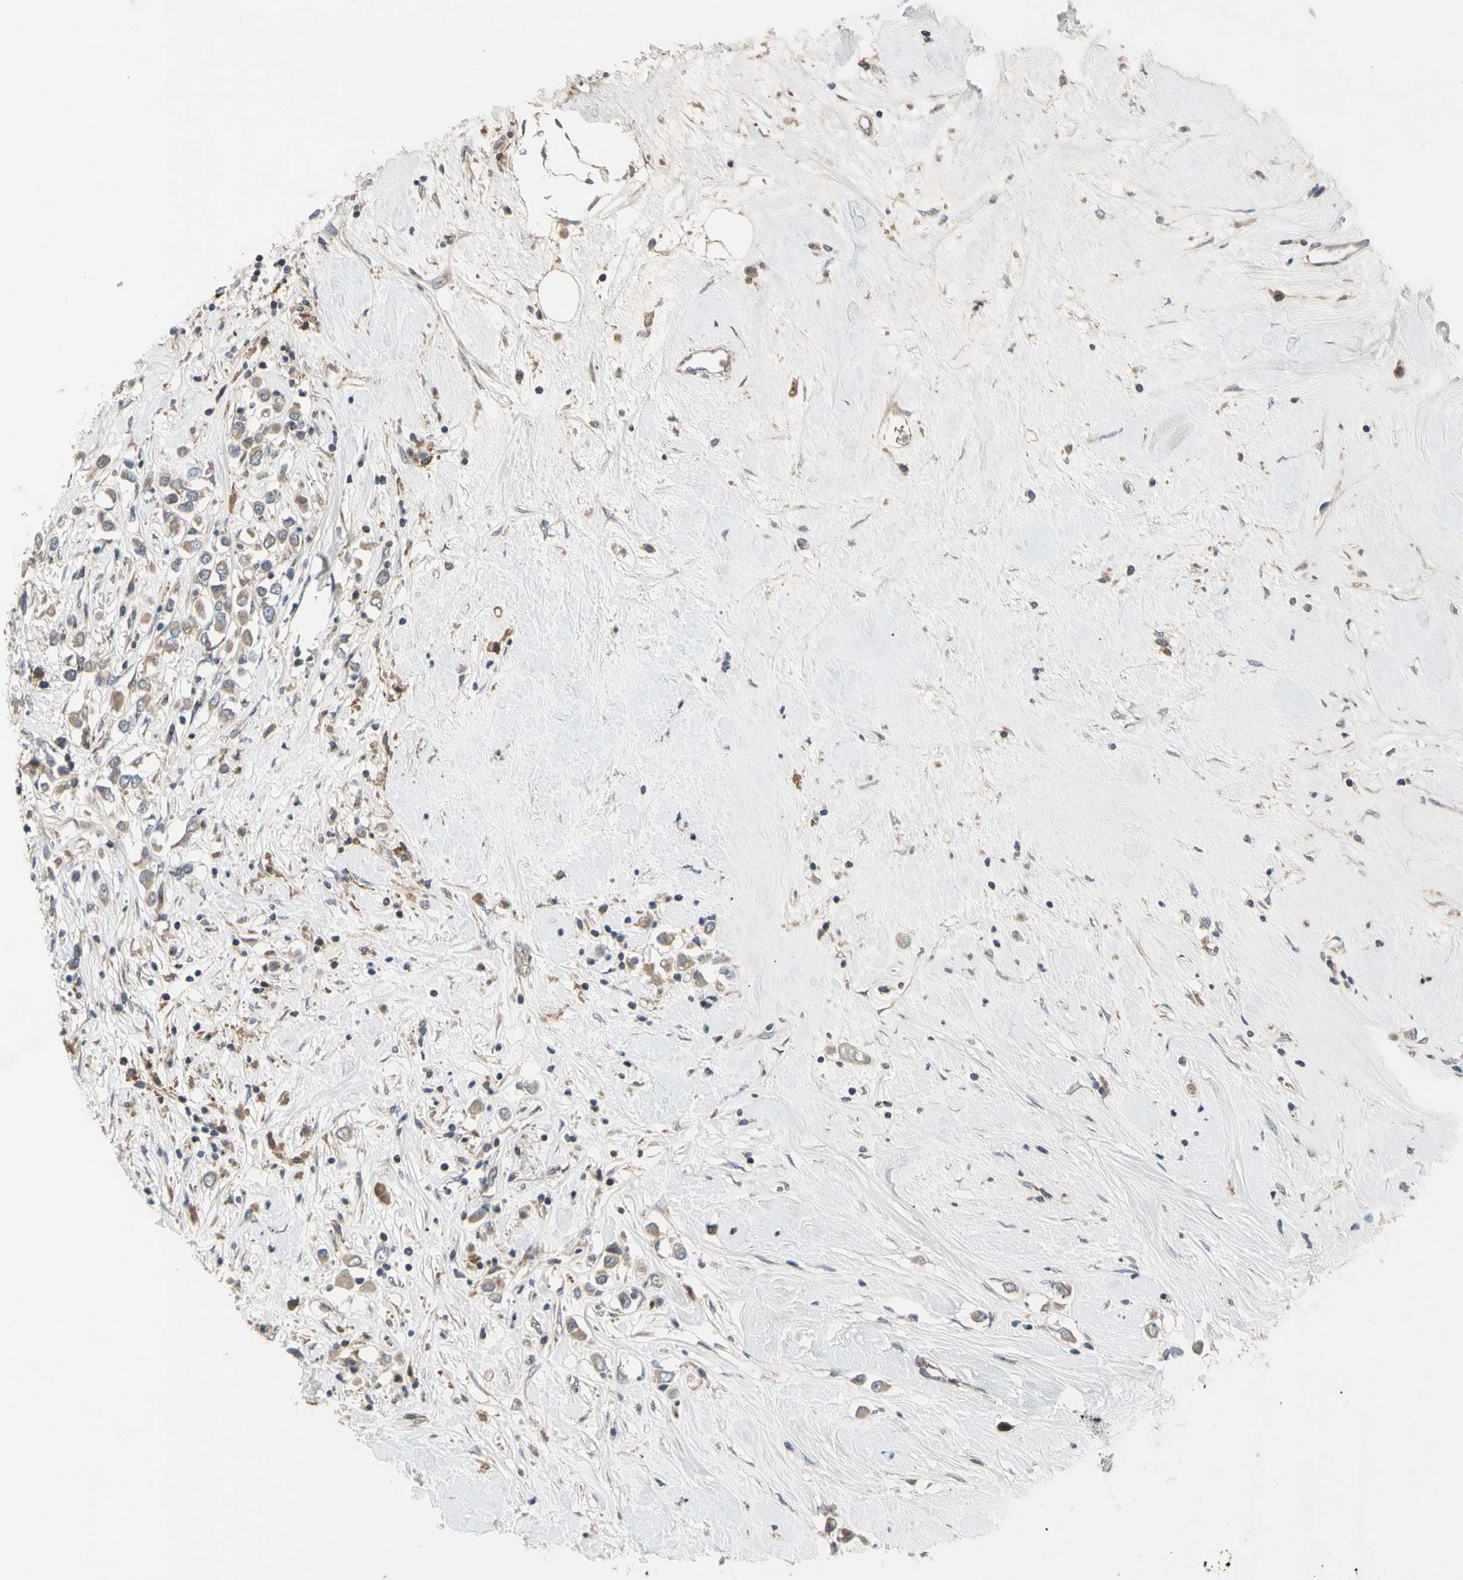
{"staining": {"intensity": "moderate", "quantity": ">75%", "location": "cytoplasmic/membranous"}, "tissue": "breast cancer", "cell_type": "Tumor cells", "image_type": "cancer", "snomed": [{"axis": "morphology", "description": "Duct carcinoma"}, {"axis": "topography", "description": "Breast"}], "caption": "The image reveals staining of intraductal carcinoma (breast), revealing moderate cytoplasmic/membranous protein staining (brown color) within tumor cells. Ihc stains the protein in brown and the nuclei are stained blue.", "gene": "MBTPS2", "patient": {"sex": "female", "age": 61}}